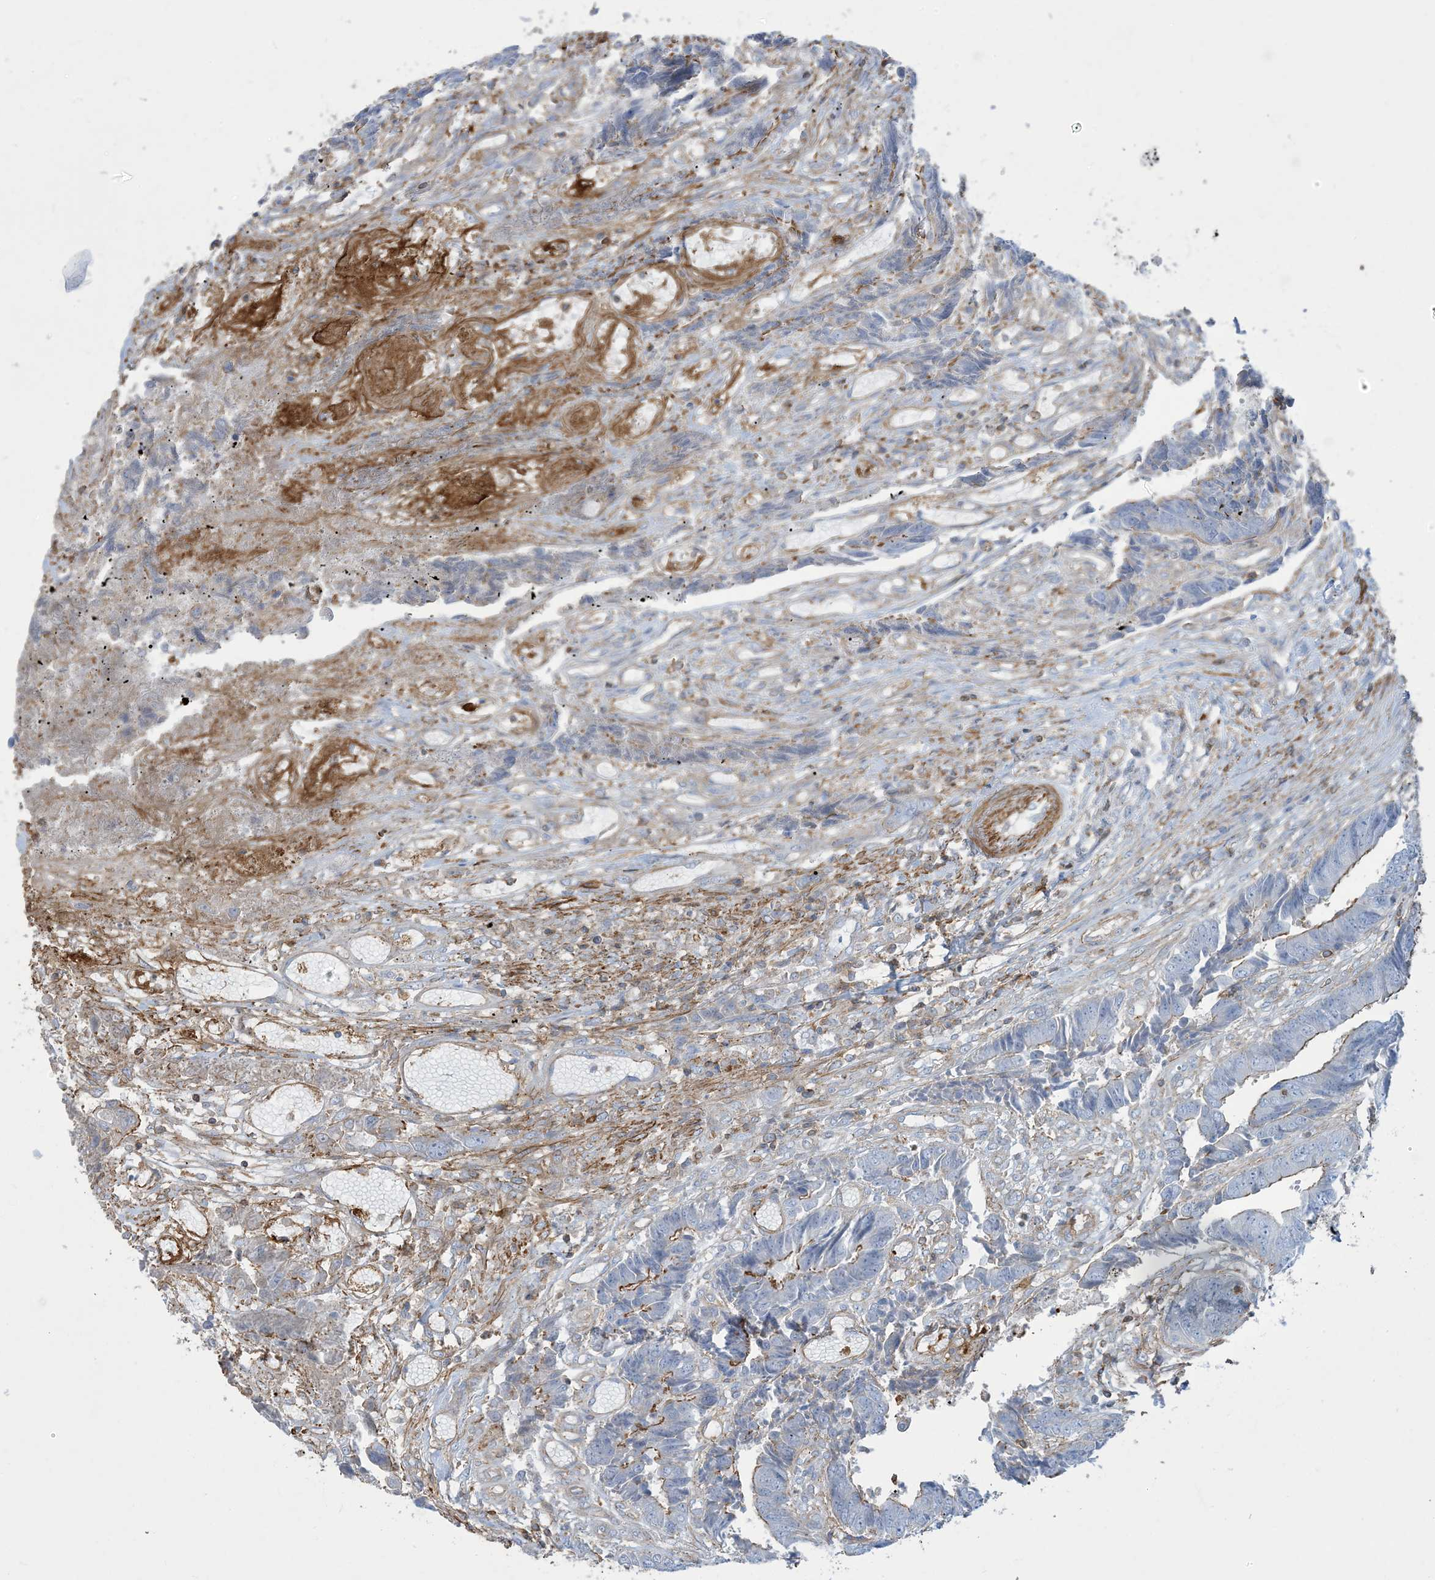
{"staining": {"intensity": "moderate", "quantity": "<25%", "location": "cytoplasmic/membranous"}, "tissue": "colorectal cancer", "cell_type": "Tumor cells", "image_type": "cancer", "snomed": [{"axis": "morphology", "description": "Adenocarcinoma, NOS"}, {"axis": "topography", "description": "Rectum"}], "caption": "Immunohistochemical staining of human colorectal cancer reveals low levels of moderate cytoplasmic/membranous protein staining in about <25% of tumor cells.", "gene": "GTF3C2", "patient": {"sex": "male", "age": 84}}